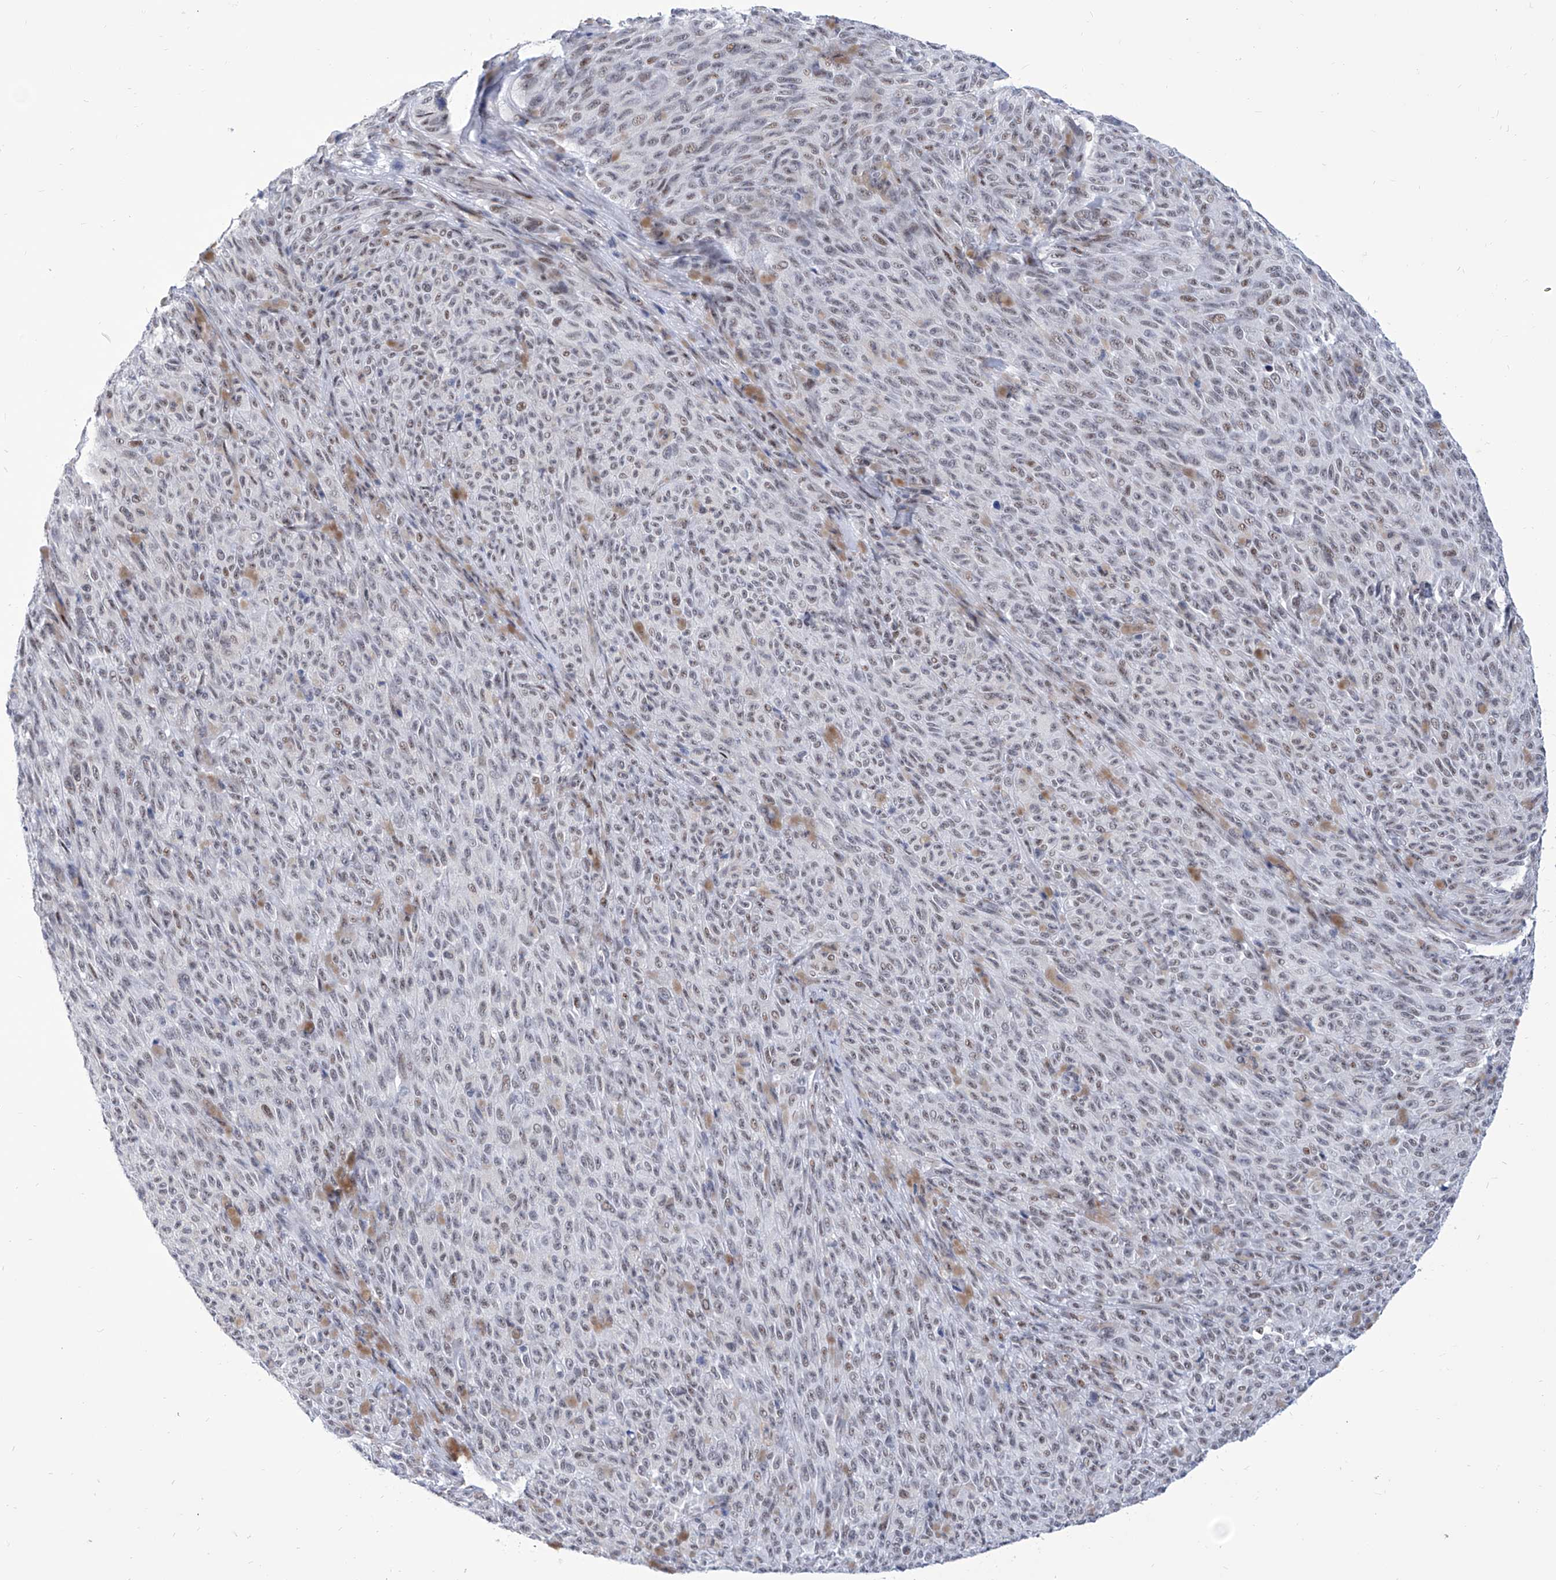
{"staining": {"intensity": "weak", "quantity": "25%-75%", "location": "nuclear"}, "tissue": "melanoma", "cell_type": "Tumor cells", "image_type": "cancer", "snomed": [{"axis": "morphology", "description": "Malignant melanoma, NOS"}, {"axis": "topography", "description": "Skin"}], "caption": "Immunohistochemistry (IHC) staining of malignant melanoma, which reveals low levels of weak nuclear staining in about 25%-75% of tumor cells indicating weak nuclear protein staining. The staining was performed using DAB (brown) for protein detection and nuclei were counterstained in hematoxylin (blue).", "gene": "SART1", "patient": {"sex": "female", "age": 82}}